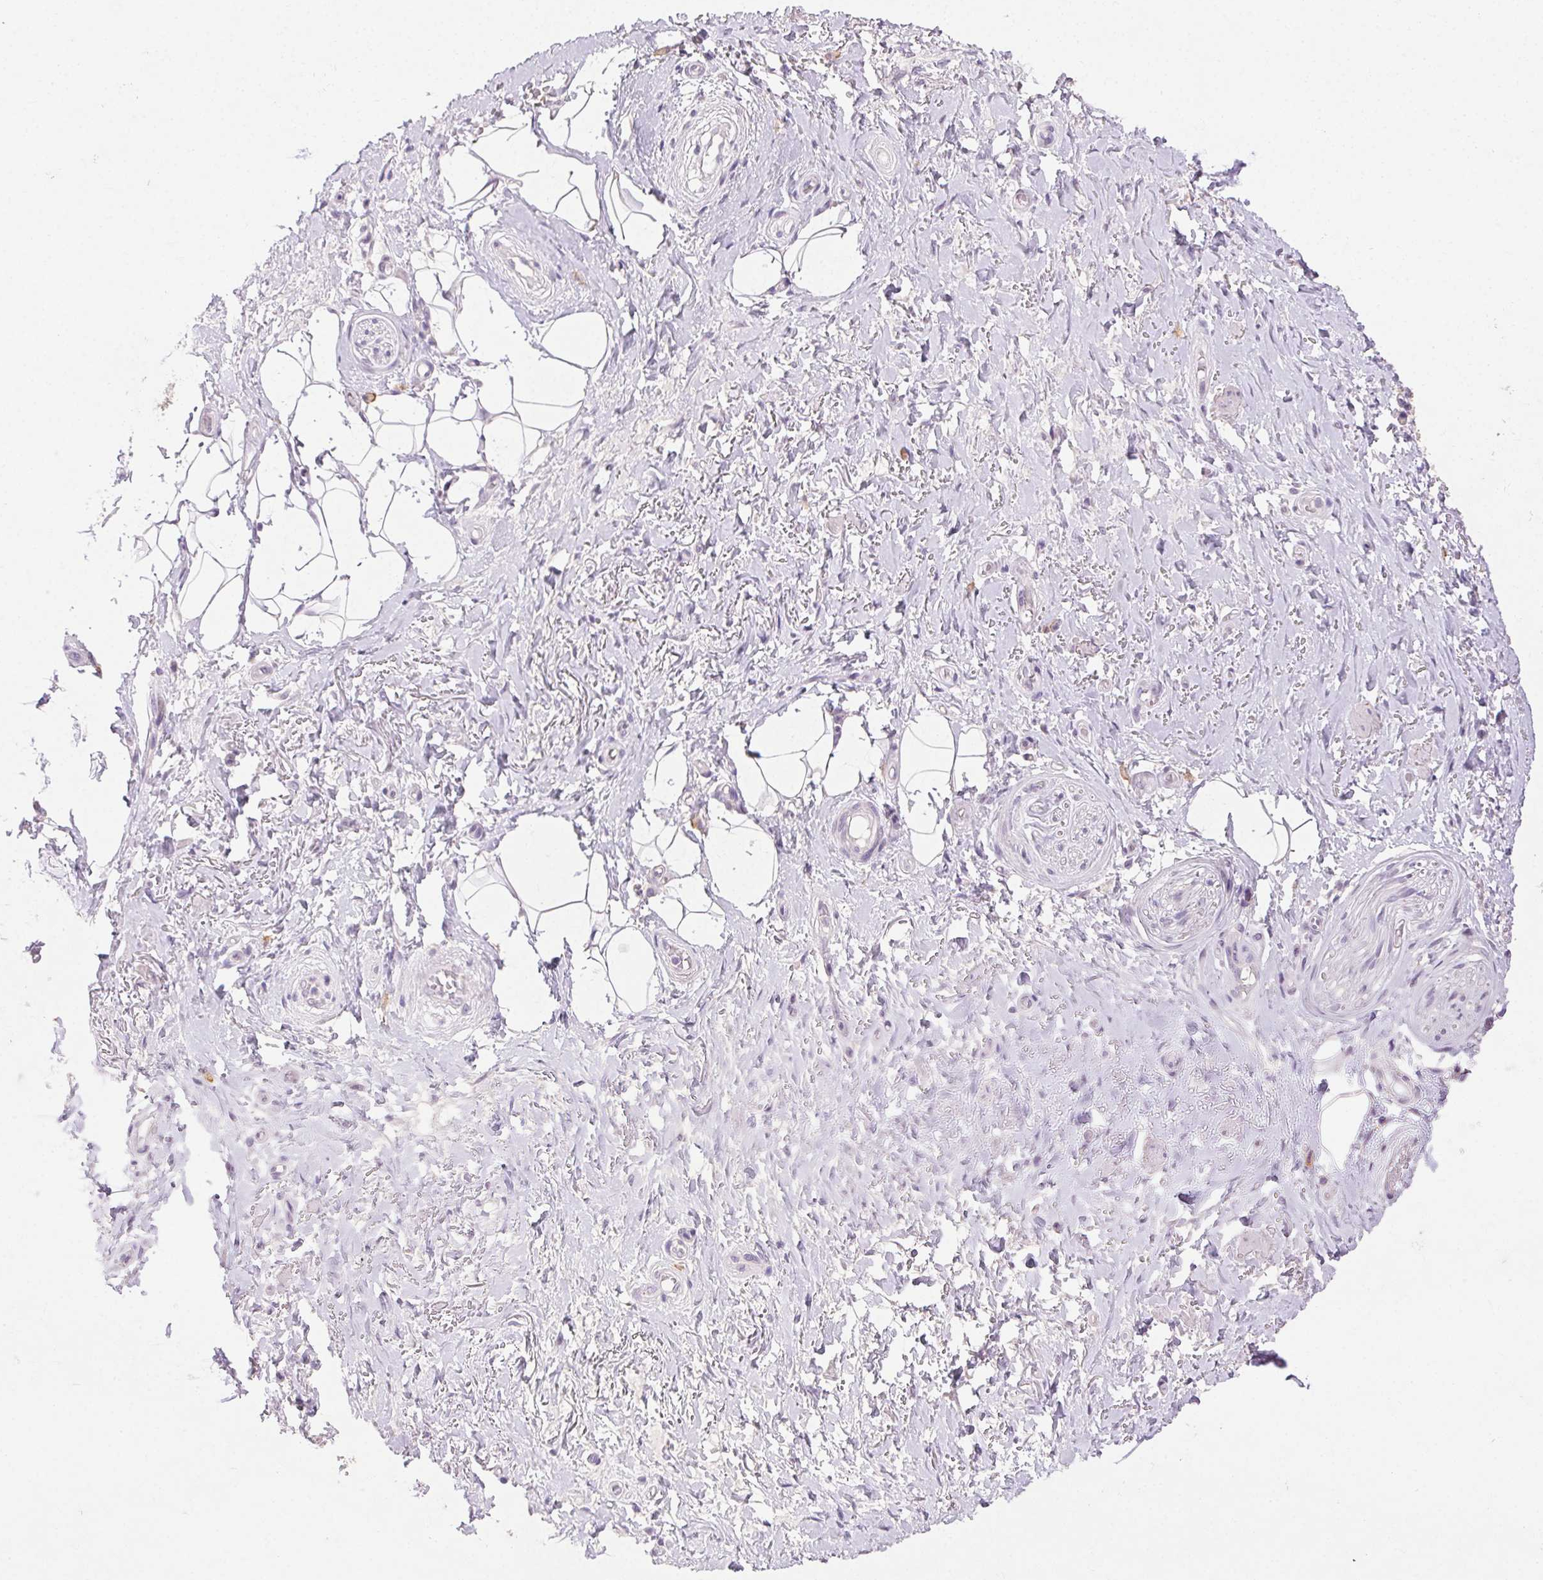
{"staining": {"intensity": "negative", "quantity": "none", "location": "none"}, "tissue": "adipose tissue", "cell_type": "Adipocytes", "image_type": "normal", "snomed": [{"axis": "morphology", "description": "Normal tissue, NOS"}, {"axis": "topography", "description": "Anal"}, {"axis": "topography", "description": "Peripheral nerve tissue"}], "caption": "Adipocytes are negative for brown protein staining in benign adipose tissue. The staining is performed using DAB brown chromogen with nuclei counter-stained in using hematoxylin.", "gene": "AKAP5", "patient": {"sex": "male", "age": 53}}